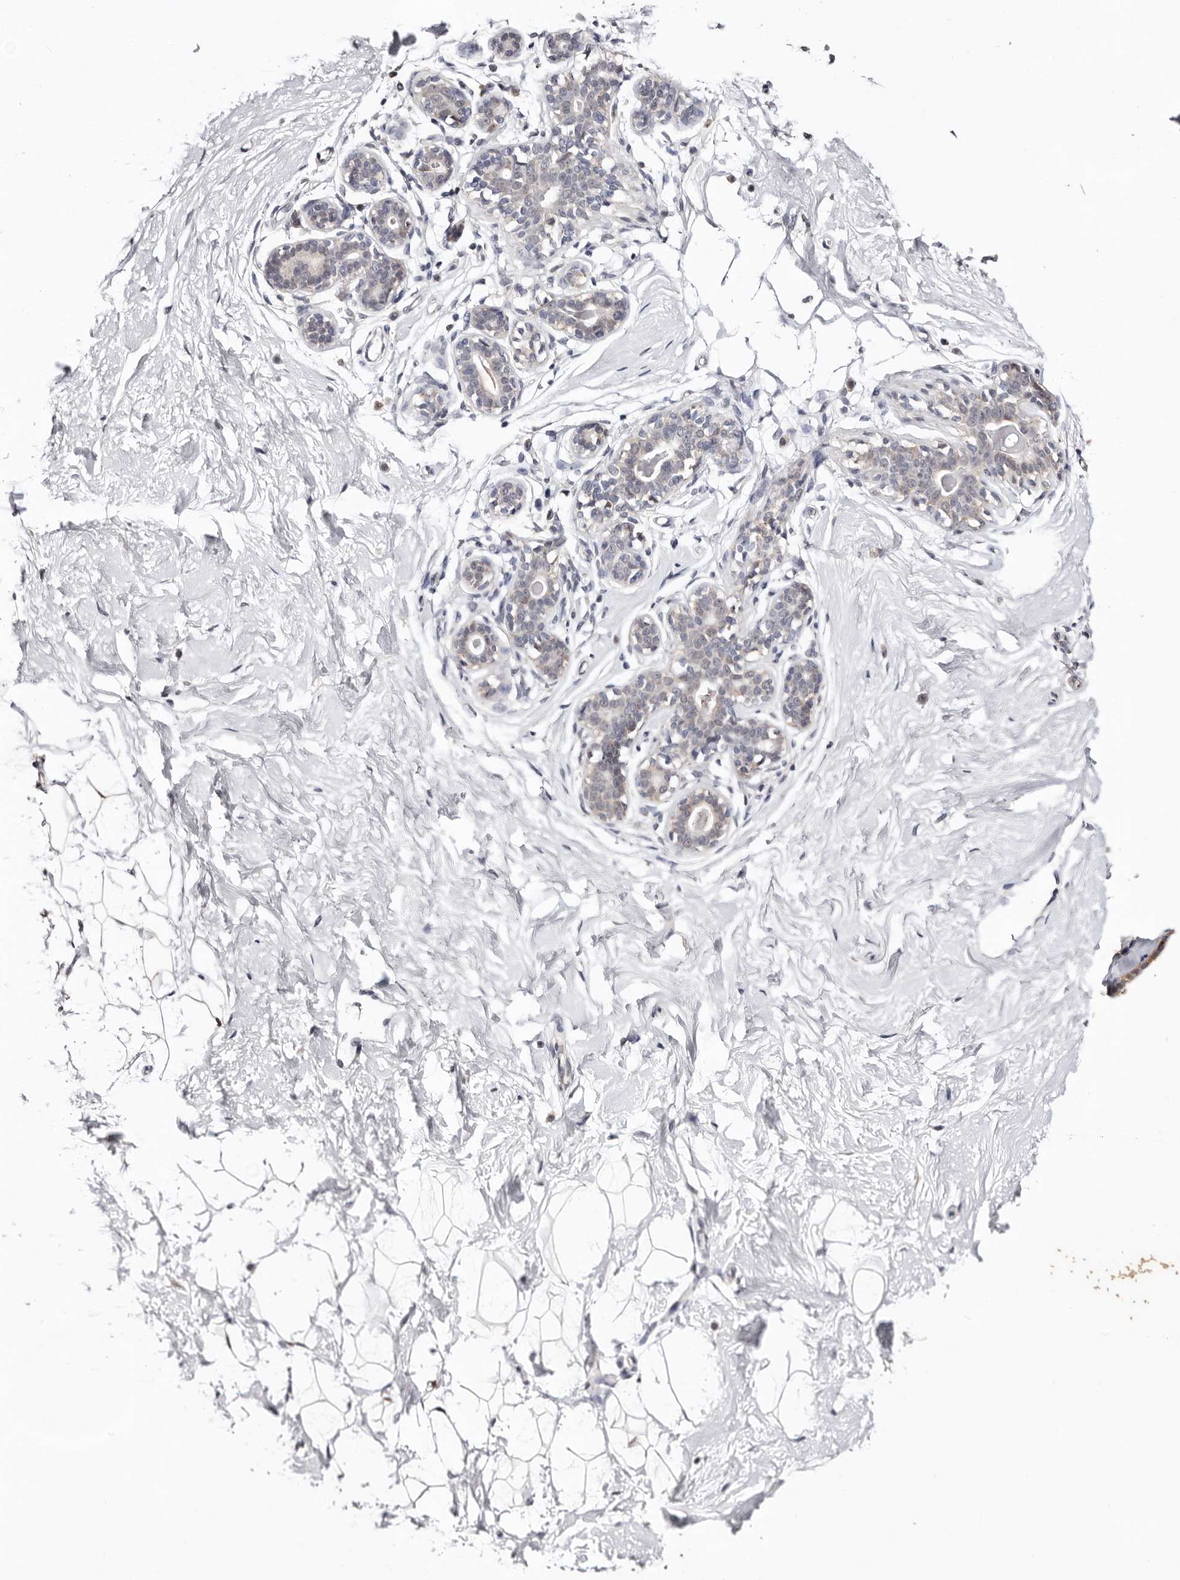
{"staining": {"intensity": "weak", "quantity": "25%-75%", "location": "cytoplasmic/membranous,nuclear"}, "tissue": "breast", "cell_type": "Adipocytes", "image_type": "normal", "snomed": [{"axis": "morphology", "description": "Normal tissue, NOS"}, {"axis": "morphology", "description": "Adenoma, NOS"}, {"axis": "topography", "description": "Breast"}], "caption": "High-magnification brightfield microscopy of normal breast stained with DAB (brown) and counterstained with hematoxylin (blue). adipocytes exhibit weak cytoplasmic/membranous,nuclear staining is appreciated in approximately25%-75% of cells.", "gene": "TYW3", "patient": {"sex": "female", "age": 23}}